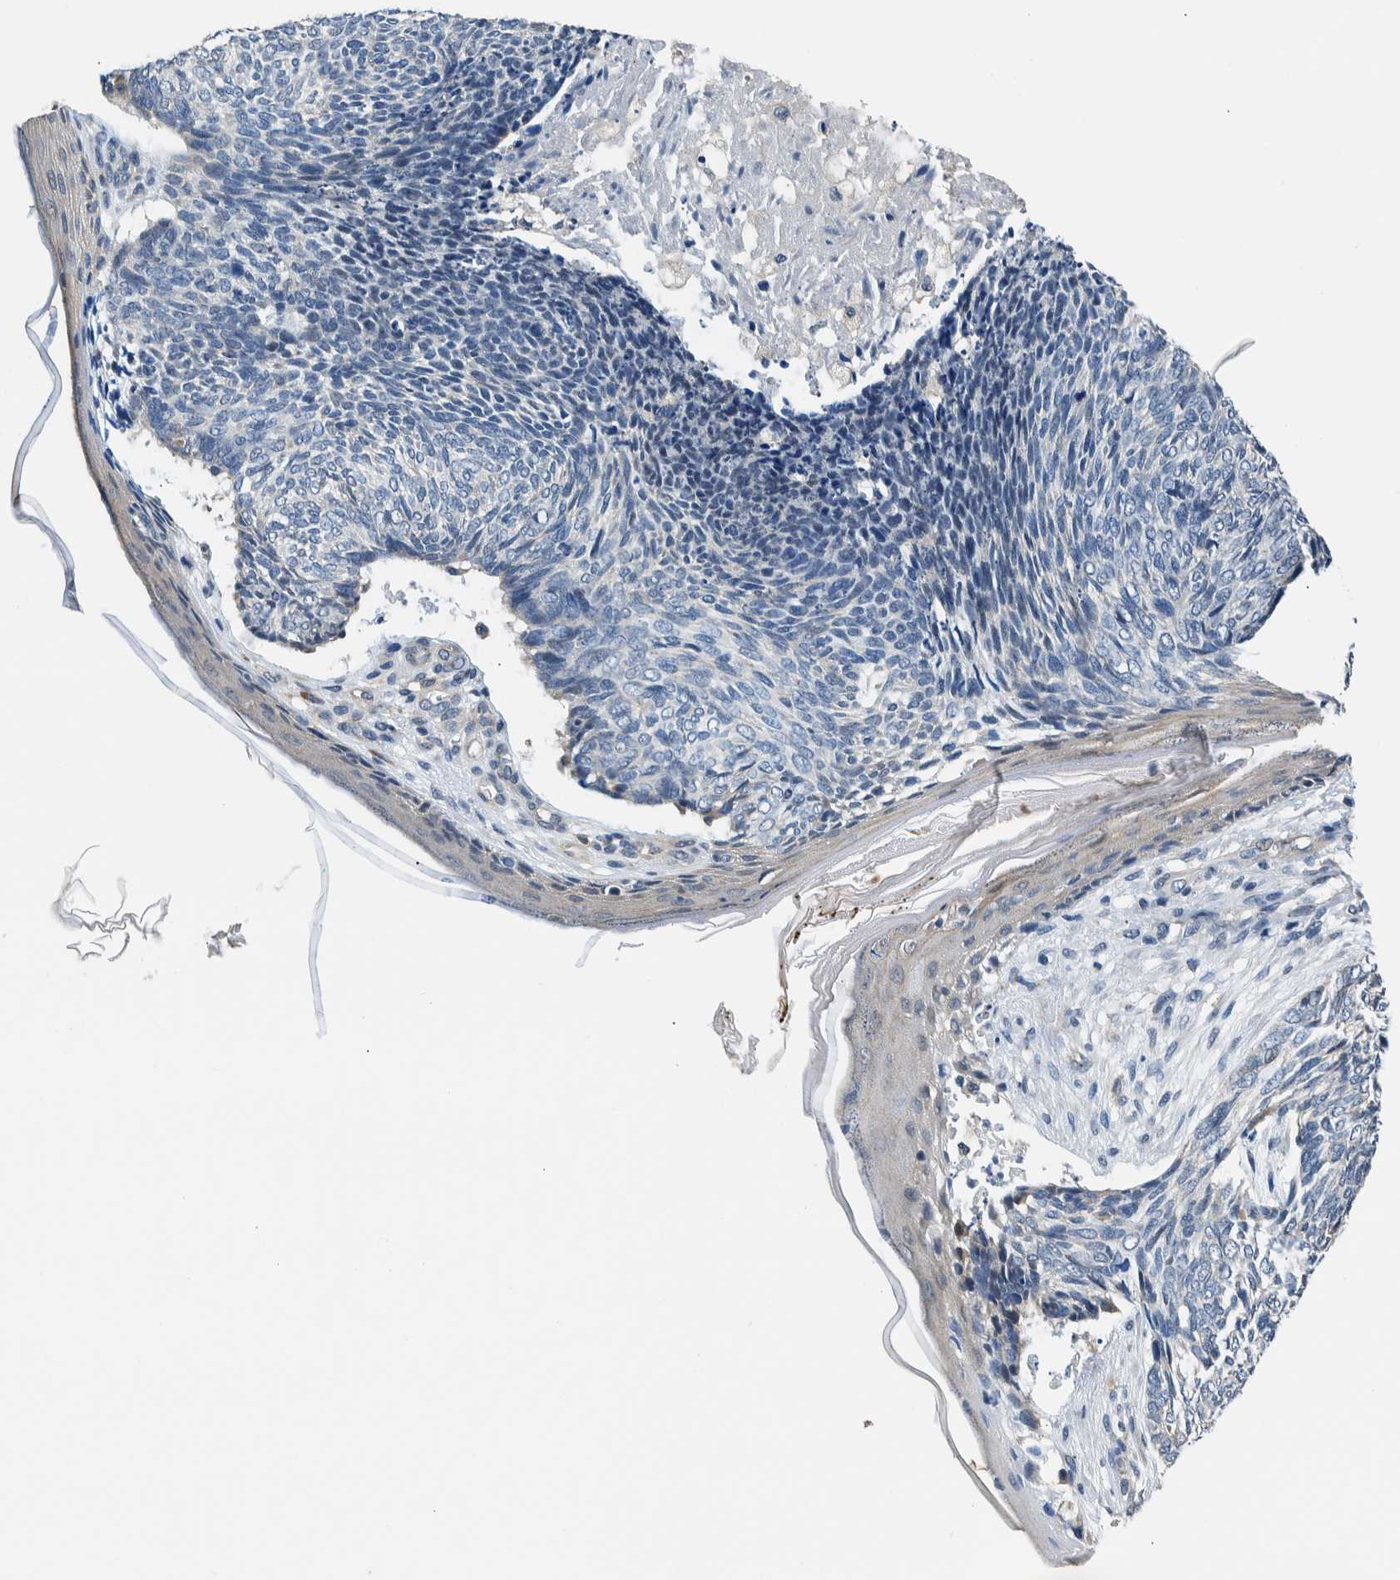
{"staining": {"intensity": "negative", "quantity": "none", "location": "none"}, "tissue": "skin cancer", "cell_type": "Tumor cells", "image_type": "cancer", "snomed": [{"axis": "morphology", "description": "Basal cell carcinoma"}, {"axis": "topography", "description": "Skin"}], "caption": "Protein analysis of basal cell carcinoma (skin) shows no significant positivity in tumor cells.", "gene": "NIBAN2", "patient": {"sex": "female", "age": 84}}